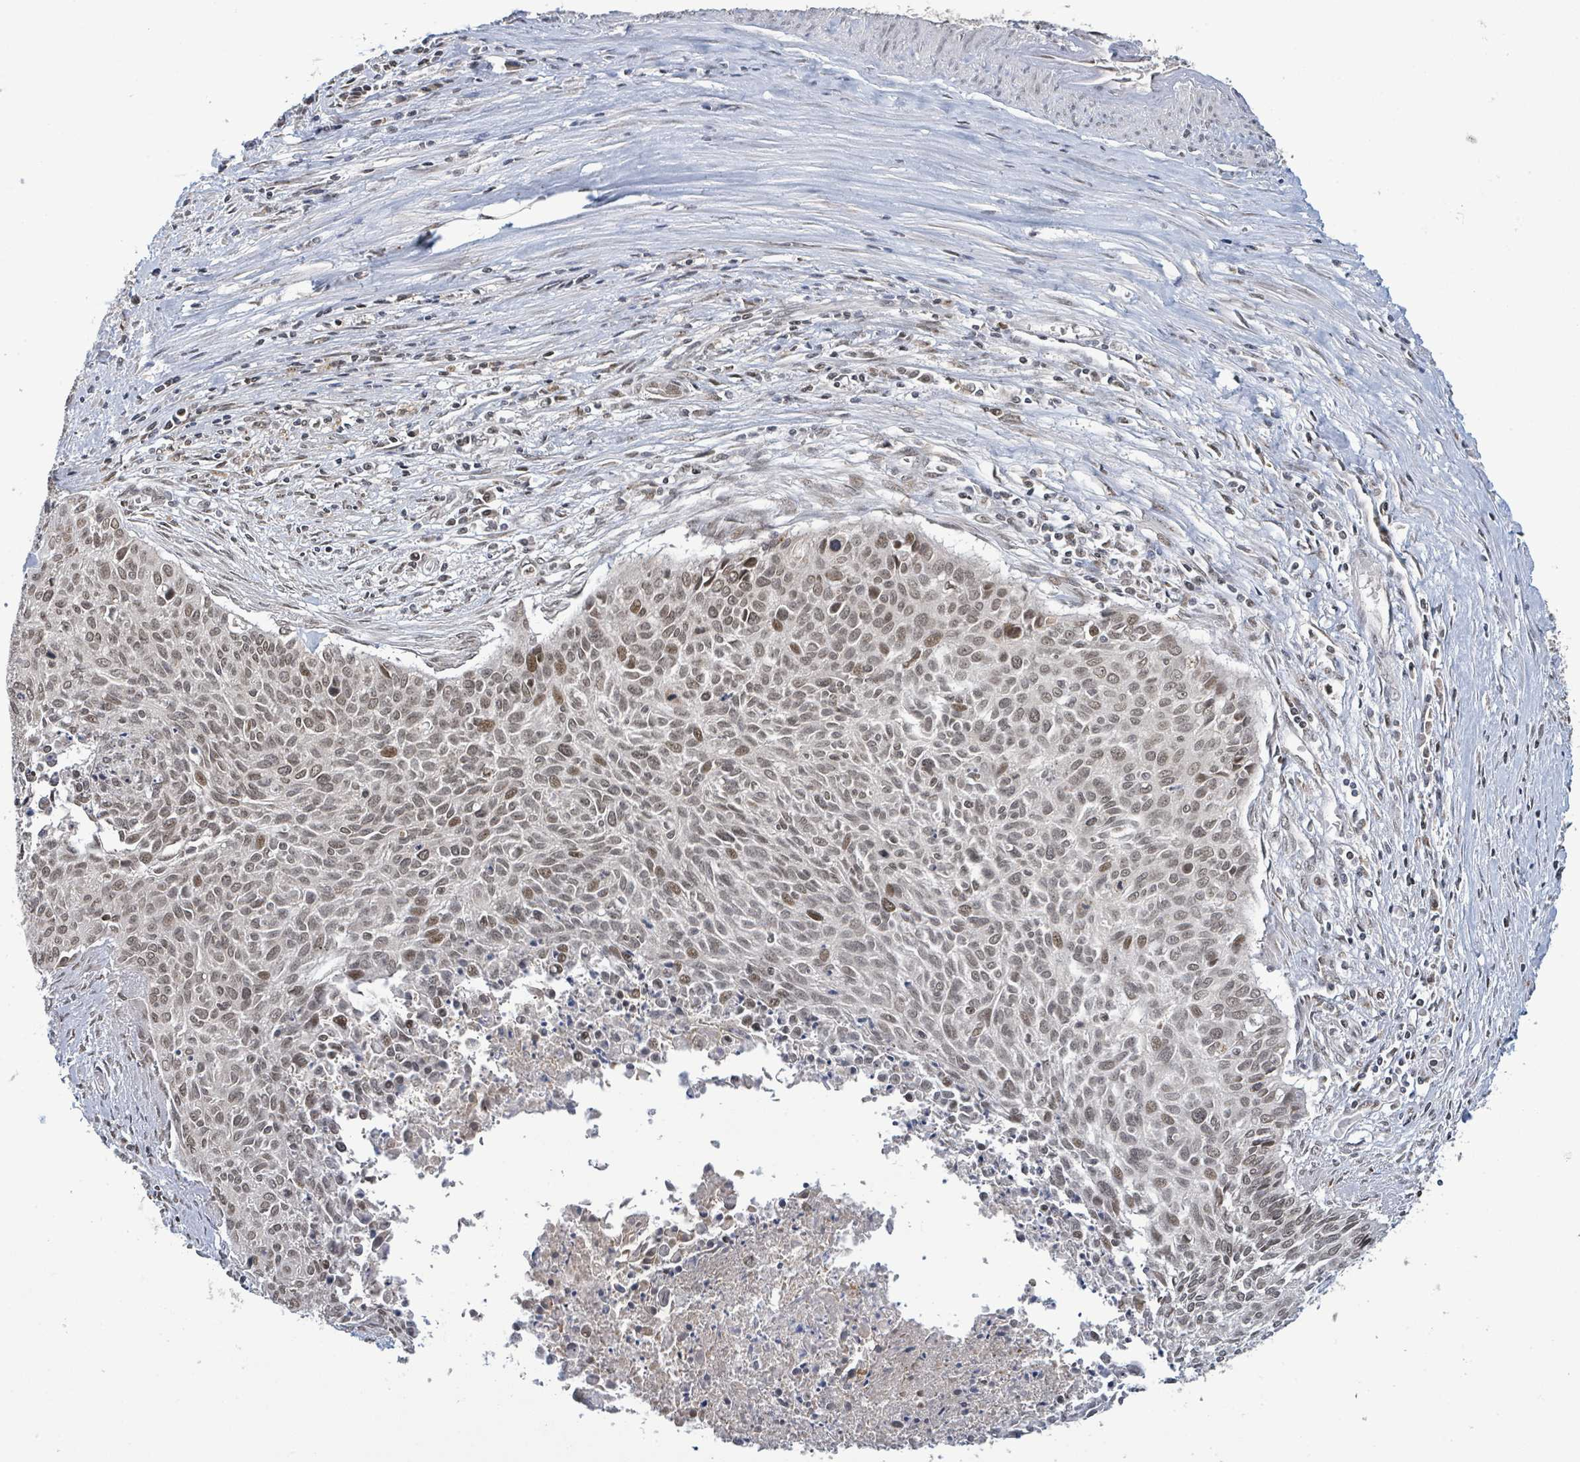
{"staining": {"intensity": "weak", "quantity": ">75%", "location": "nuclear"}, "tissue": "cervical cancer", "cell_type": "Tumor cells", "image_type": "cancer", "snomed": [{"axis": "morphology", "description": "Squamous cell carcinoma, NOS"}, {"axis": "topography", "description": "Cervix"}], "caption": "IHC image of human cervical squamous cell carcinoma stained for a protein (brown), which reveals low levels of weak nuclear expression in approximately >75% of tumor cells.", "gene": "SBF2", "patient": {"sex": "female", "age": 55}}